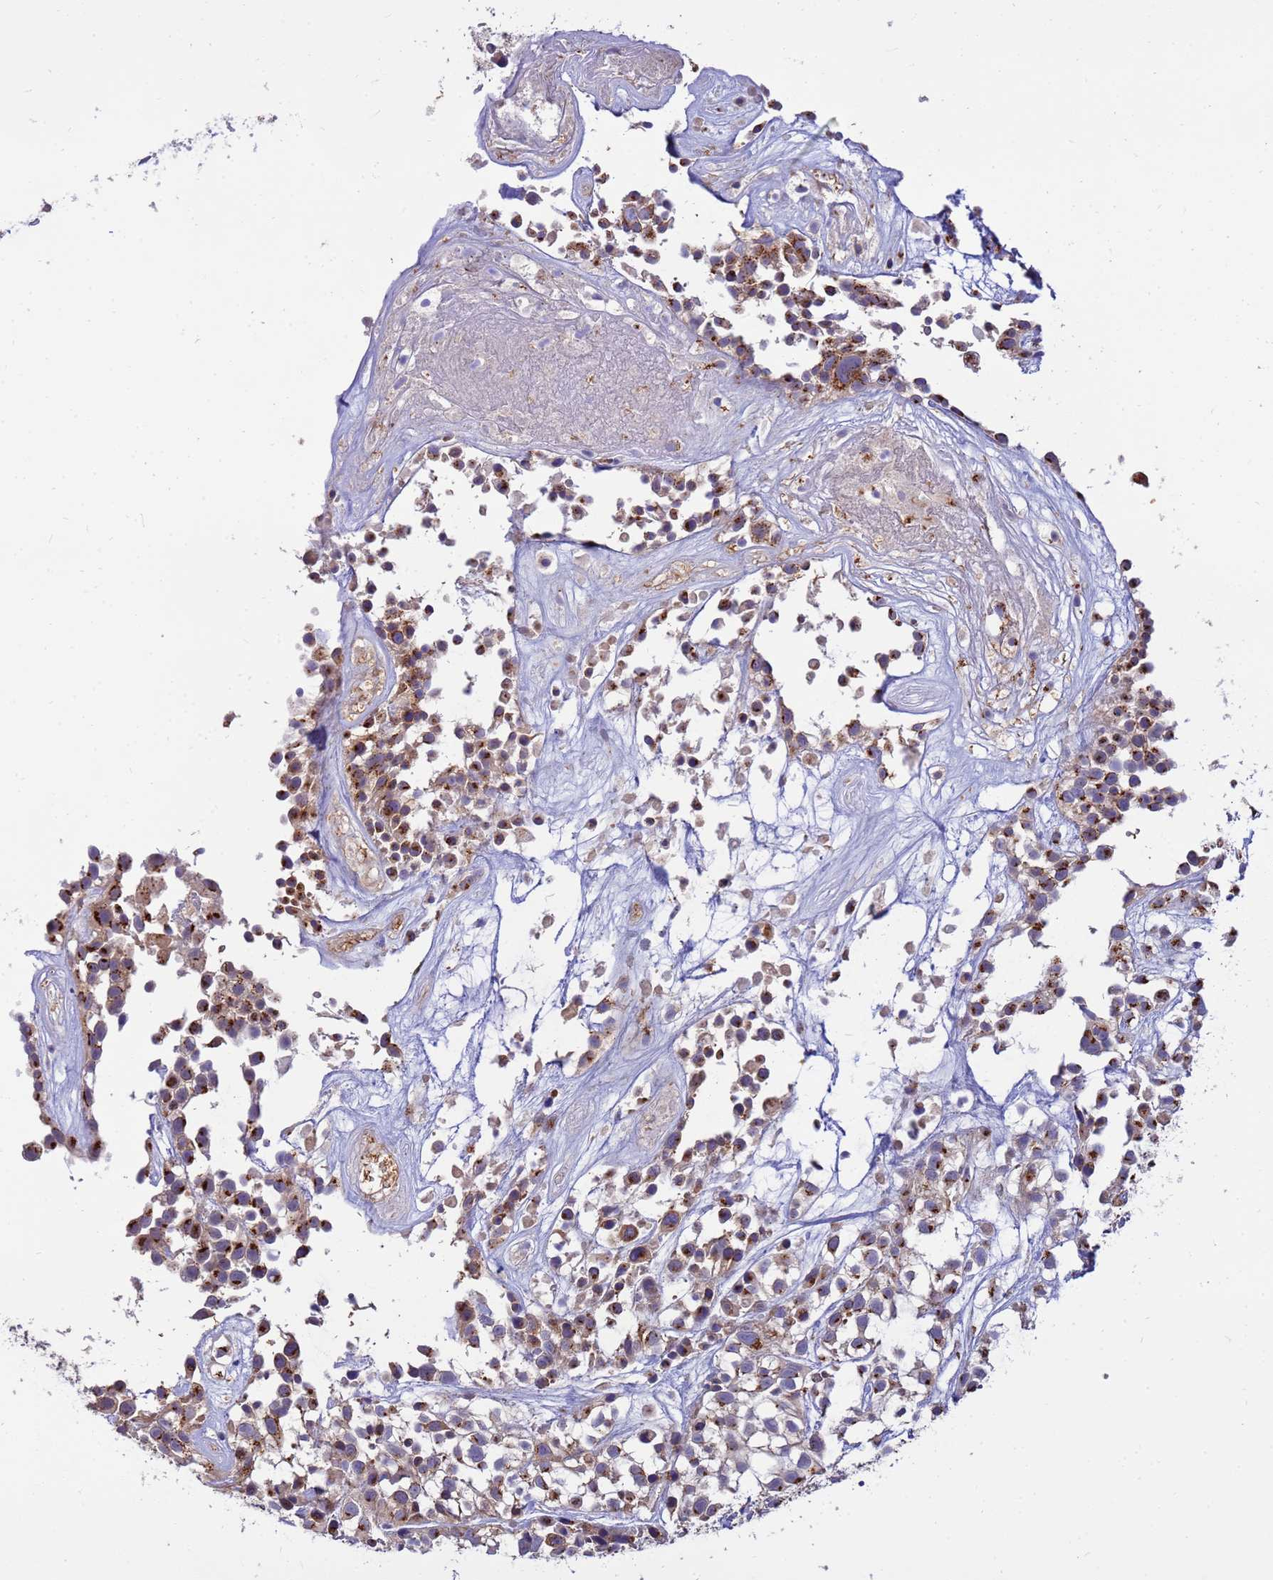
{"staining": {"intensity": "strong", "quantity": ">75%", "location": "cytoplasmic/membranous"}, "tissue": "urothelial cancer", "cell_type": "Tumor cells", "image_type": "cancer", "snomed": [{"axis": "morphology", "description": "Urothelial carcinoma, High grade"}, {"axis": "topography", "description": "Urinary bladder"}], "caption": "Immunohistochemistry photomicrograph of human high-grade urothelial carcinoma stained for a protein (brown), which shows high levels of strong cytoplasmic/membranous positivity in about >75% of tumor cells.", "gene": "HPS3", "patient": {"sex": "male", "age": 56}}